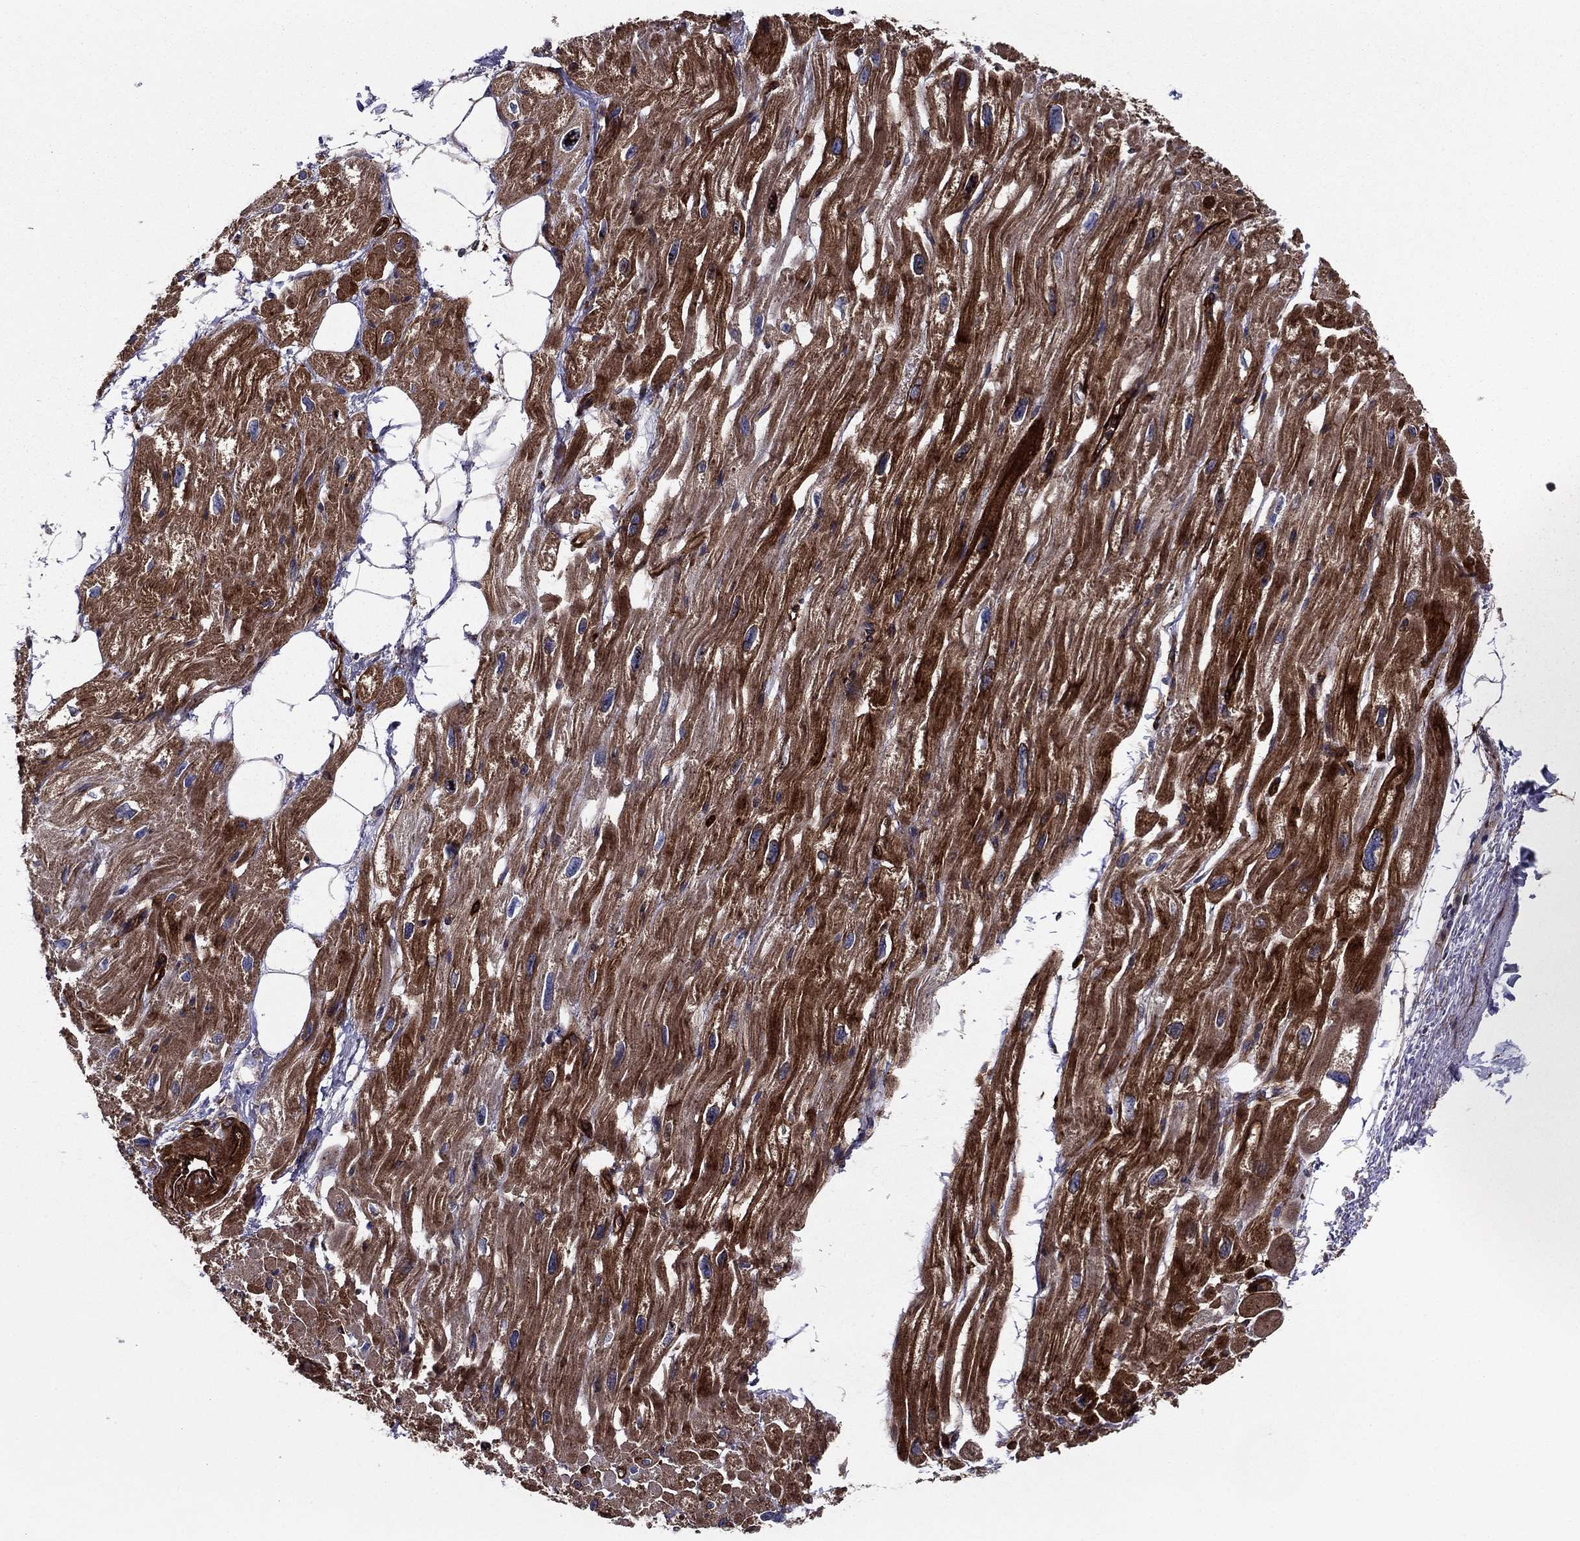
{"staining": {"intensity": "strong", "quantity": "25%-75%", "location": "cytoplasmic/membranous"}, "tissue": "heart muscle", "cell_type": "Cardiomyocytes", "image_type": "normal", "snomed": [{"axis": "morphology", "description": "Normal tissue, NOS"}, {"axis": "topography", "description": "Heart"}], "caption": "Immunohistochemical staining of unremarkable human heart muscle shows 25%-75% levels of strong cytoplasmic/membranous protein expression in approximately 25%-75% of cardiomyocytes. The staining was performed using DAB (3,3'-diaminobenzidine), with brown indicating positive protein expression. Nuclei are stained blue with hematoxylin.", "gene": "EHBP1L1", "patient": {"sex": "male", "age": 66}}